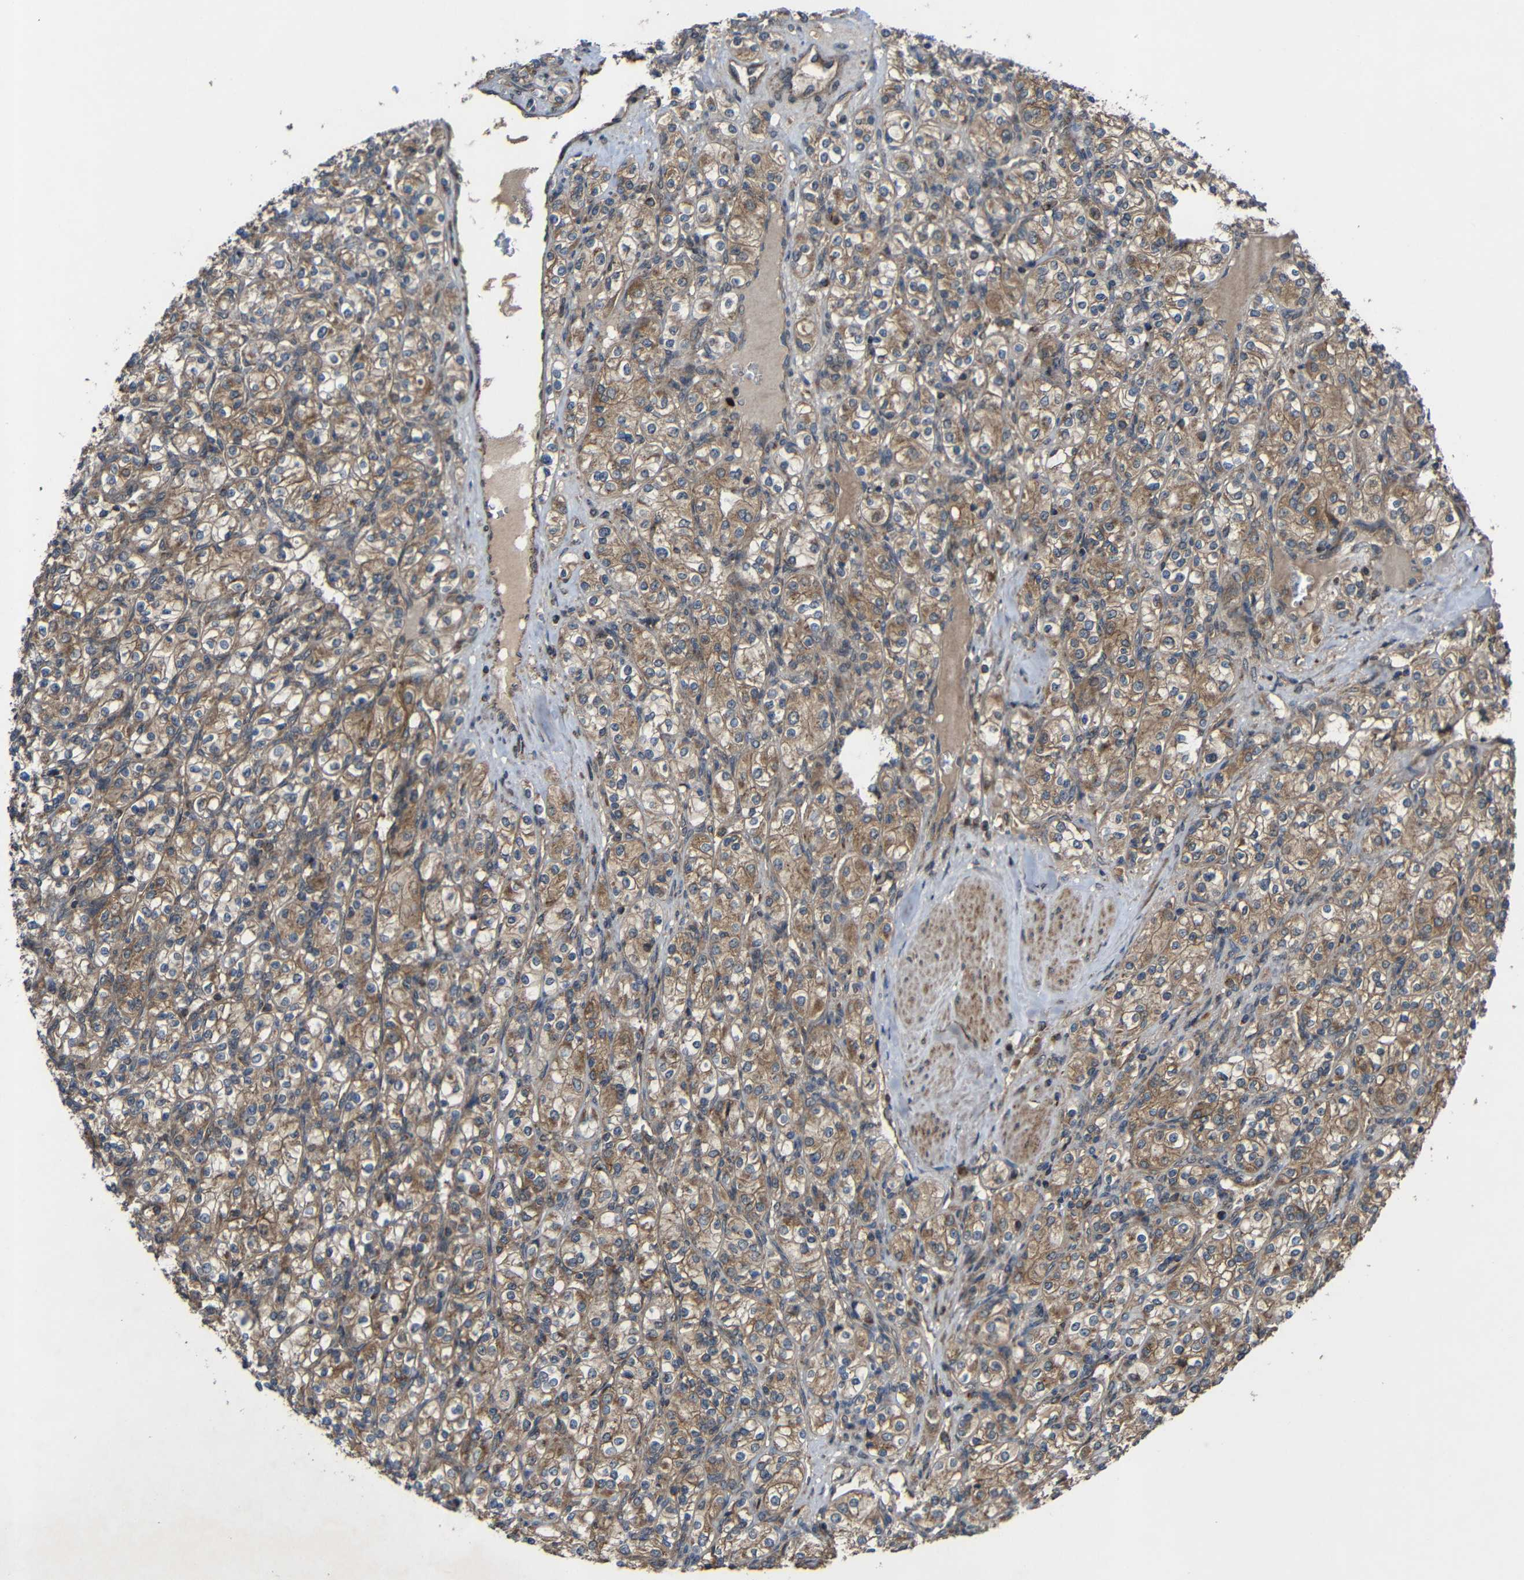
{"staining": {"intensity": "moderate", "quantity": ">75%", "location": "cytoplasmic/membranous"}, "tissue": "renal cancer", "cell_type": "Tumor cells", "image_type": "cancer", "snomed": [{"axis": "morphology", "description": "Adenocarcinoma, NOS"}, {"axis": "topography", "description": "Kidney"}], "caption": "Immunohistochemical staining of renal adenocarcinoma displays moderate cytoplasmic/membranous protein expression in about >75% of tumor cells.", "gene": "C1GALT1", "patient": {"sex": "male", "age": 77}}